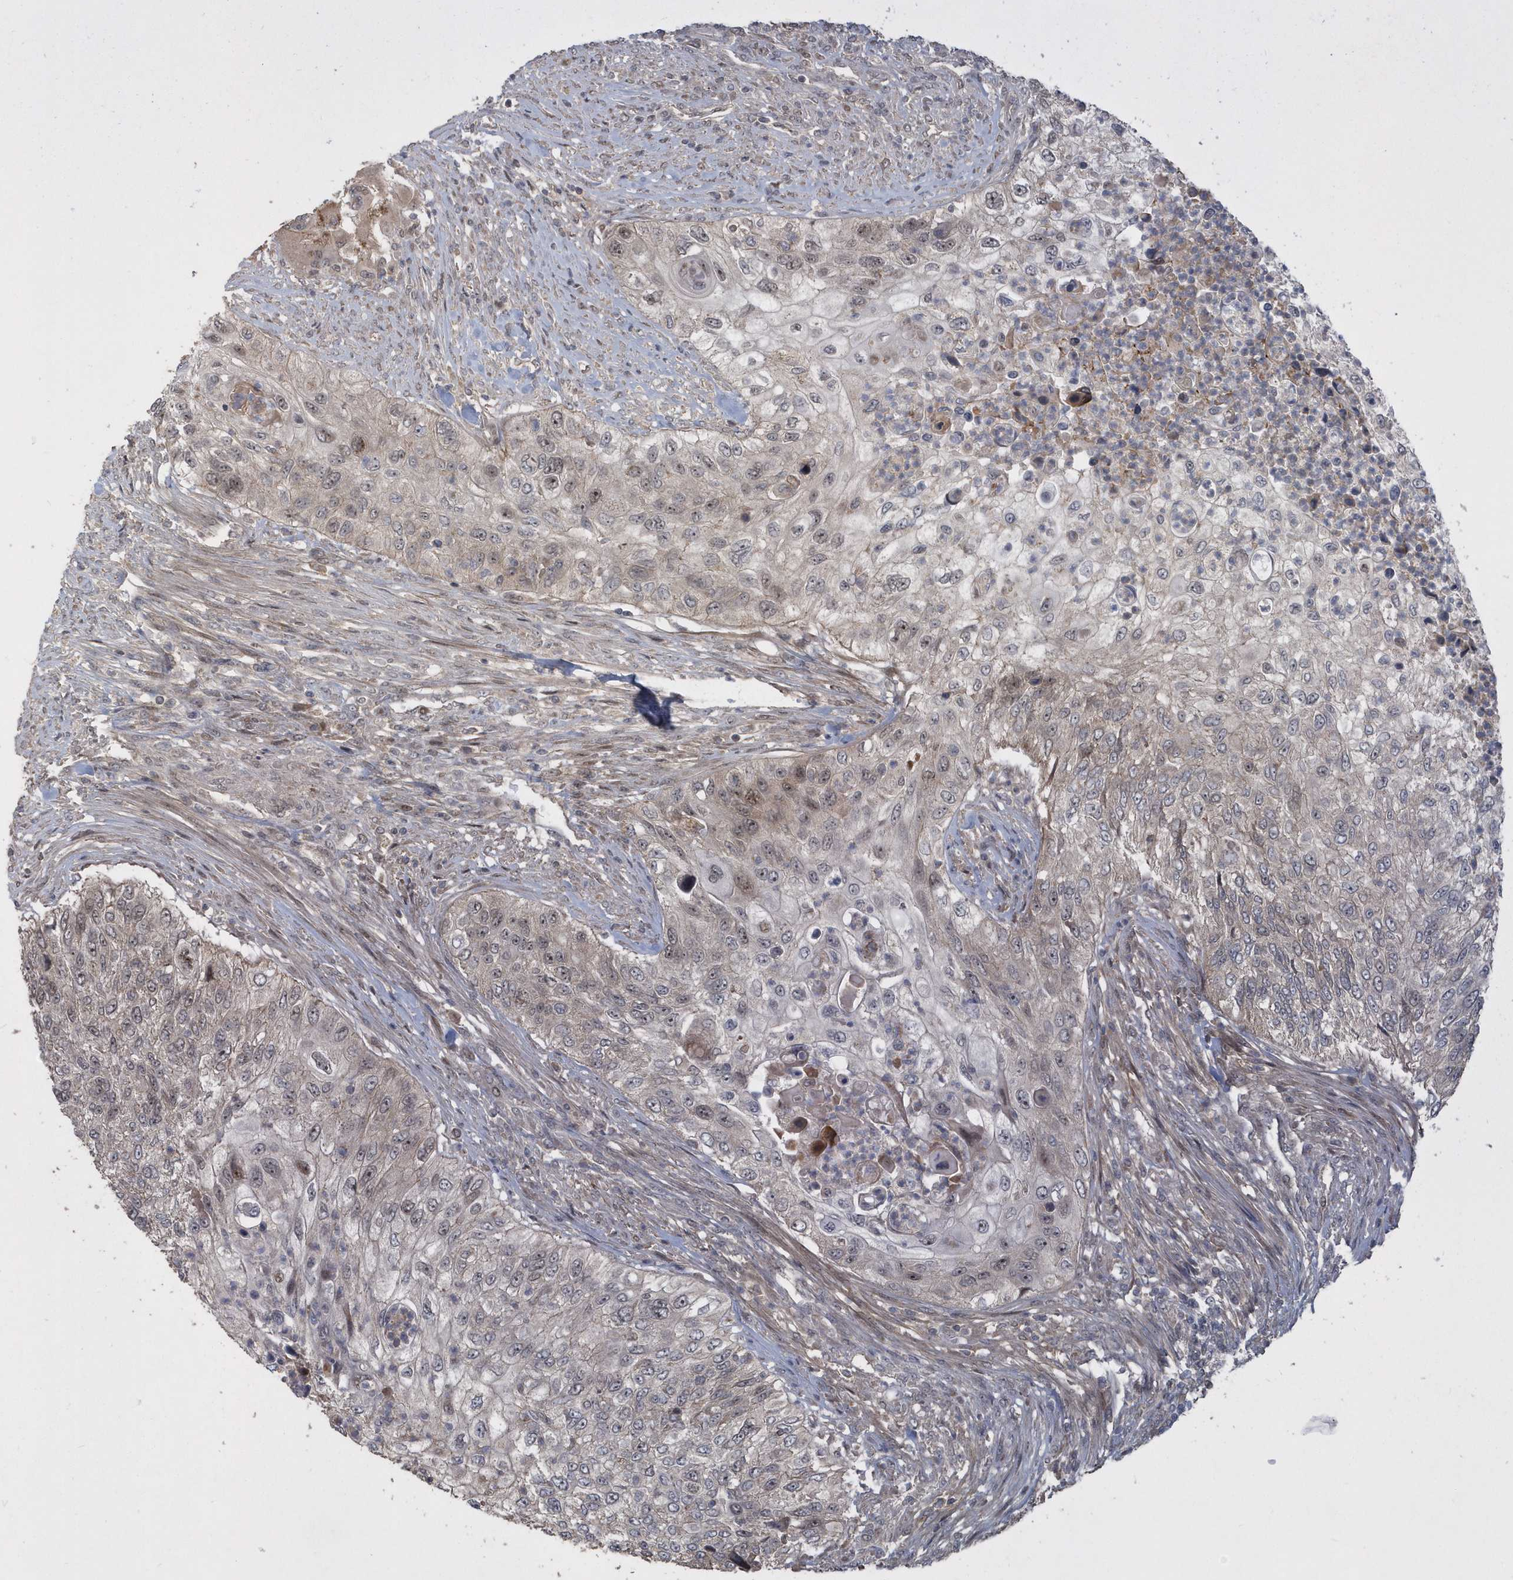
{"staining": {"intensity": "weak", "quantity": "<25%", "location": "nuclear"}, "tissue": "urothelial cancer", "cell_type": "Tumor cells", "image_type": "cancer", "snomed": [{"axis": "morphology", "description": "Urothelial carcinoma, High grade"}, {"axis": "topography", "description": "Urinary bladder"}], "caption": "An image of high-grade urothelial carcinoma stained for a protein displays no brown staining in tumor cells.", "gene": "TRAIP", "patient": {"sex": "female", "age": 60}}